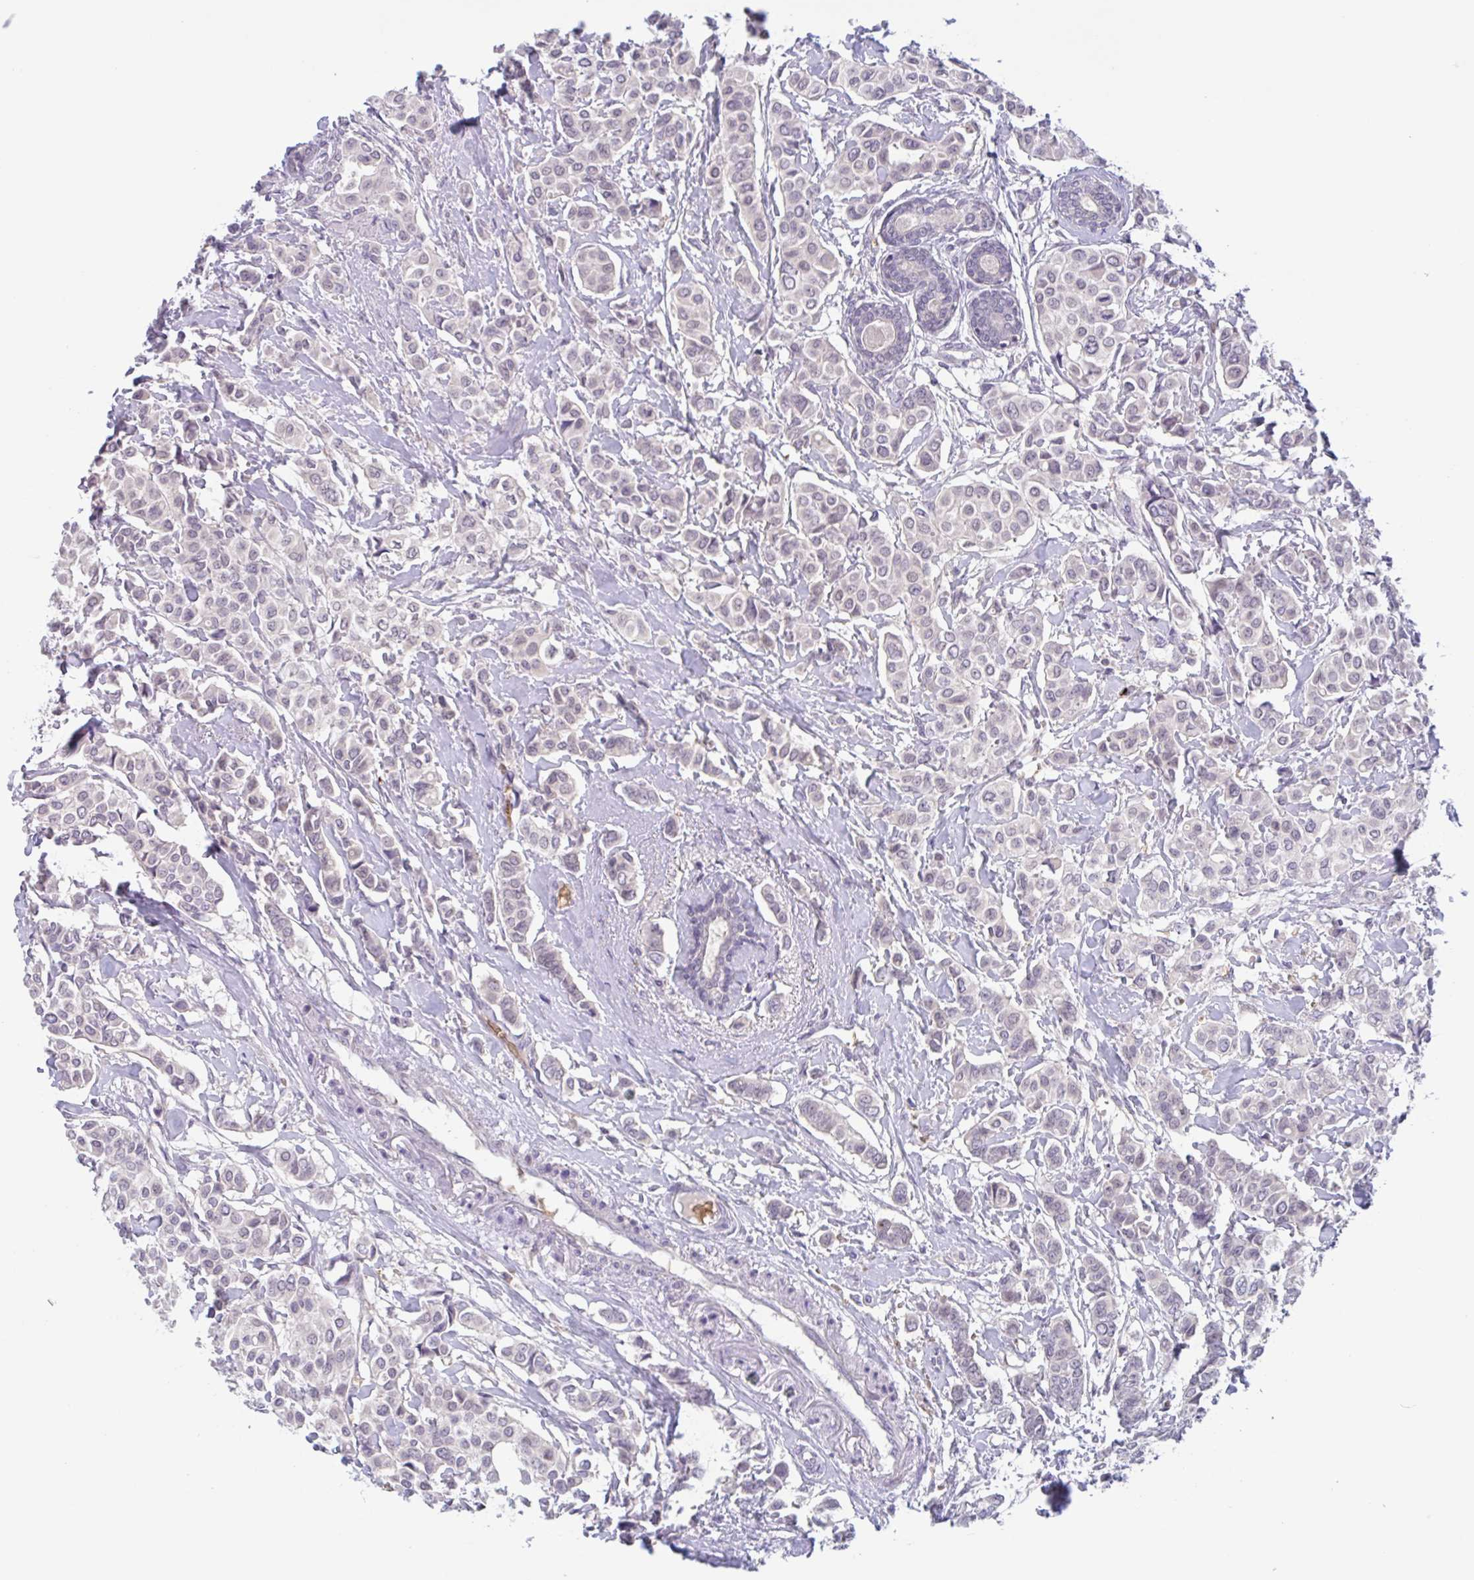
{"staining": {"intensity": "negative", "quantity": "none", "location": "none"}, "tissue": "breast cancer", "cell_type": "Tumor cells", "image_type": "cancer", "snomed": [{"axis": "morphology", "description": "Lobular carcinoma"}, {"axis": "topography", "description": "Breast"}], "caption": "Immunohistochemistry (IHC) of human breast cancer (lobular carcinoma) shows no staining in tumor cells. (DAB immunohistochemistry visualized using brightfield microscopy, high magnification).", "gene": "RHAG", "patient": {"sex": "female", "age": 51}}